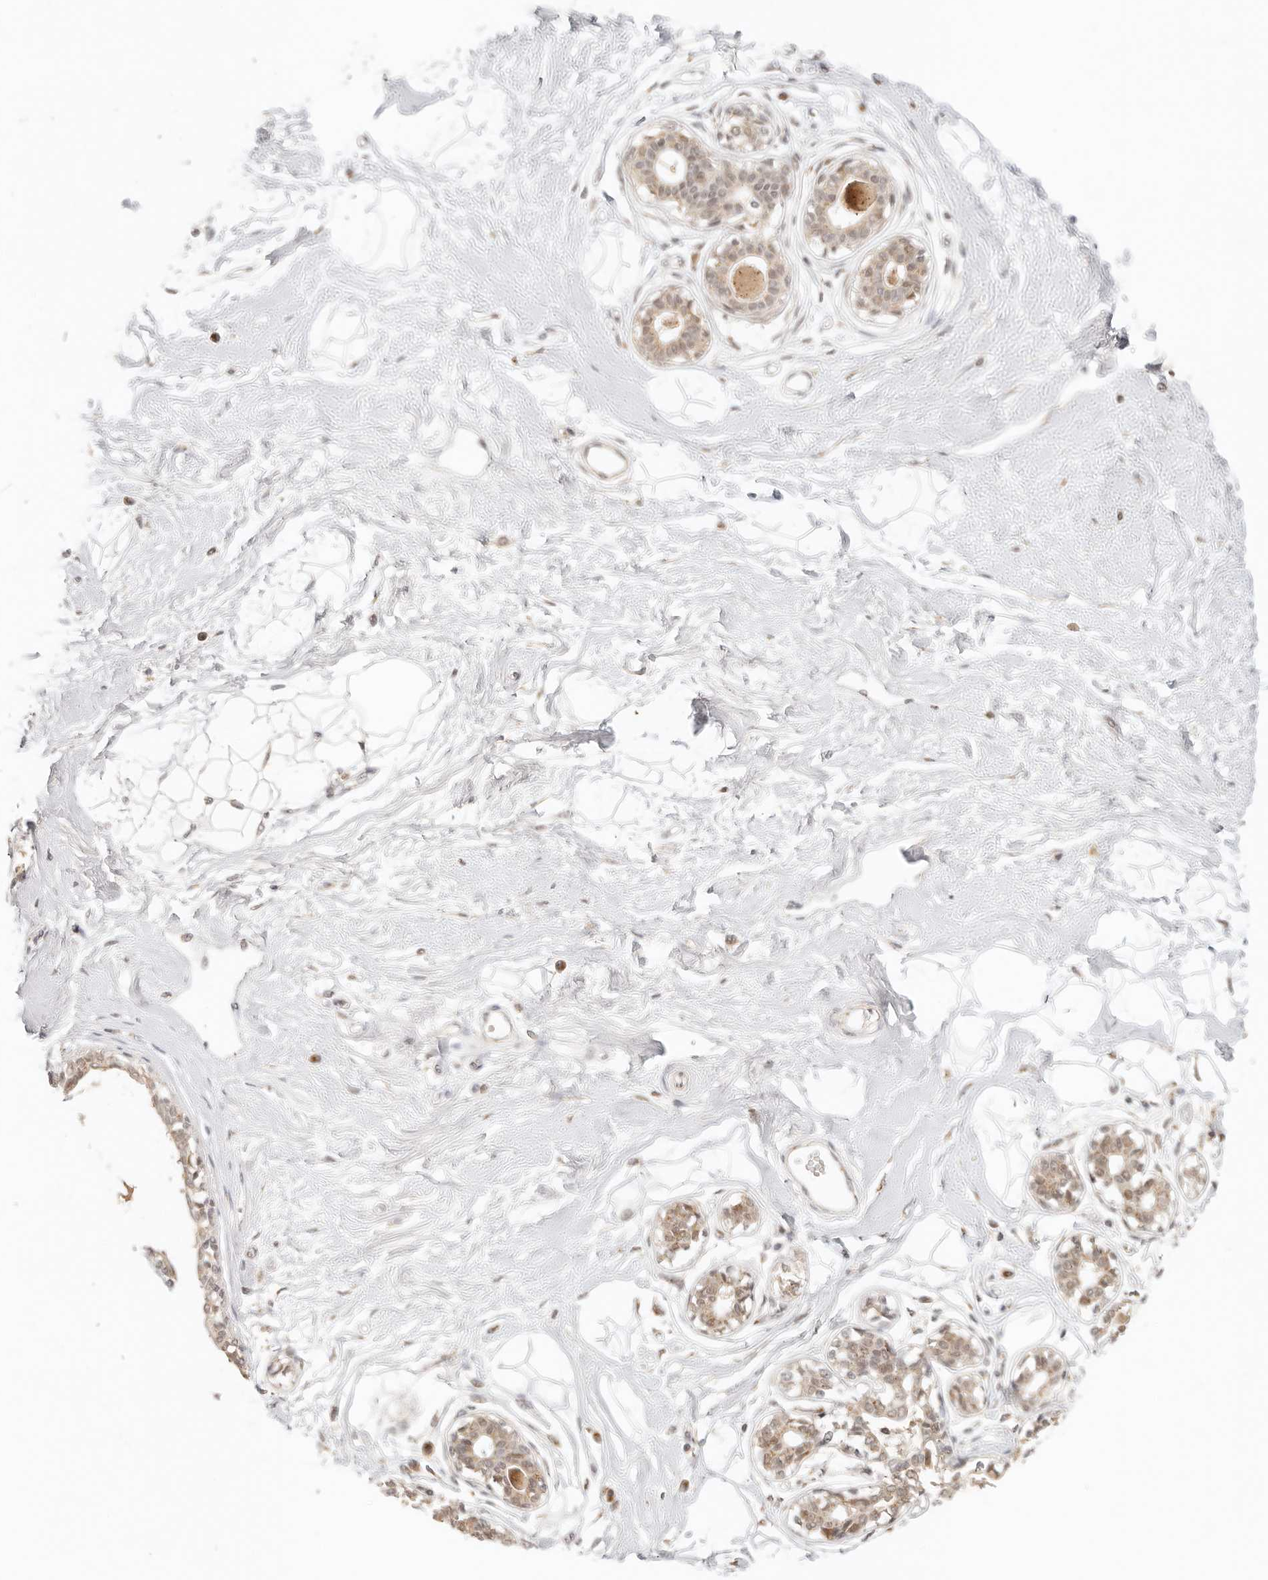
{"staining": {"intensity": "weak", "quantity": ">75%", "location": "cytoplasmic/membranous"}, "tissue": "breast", "cell_type": "Adipocytes", "image_type": "normal", "snomed": [{"axis": "morphology", "description": "Normal tissue, NOS"}, {"axis": "topography", "description": "Breast"}], "caption": "An image of breast stained for a protein demonstrates weak cytoplasmic/membranous brown staining in adipocytes.", "gene": "INTS11", "patient": {"sex": "female", "age": 45}}